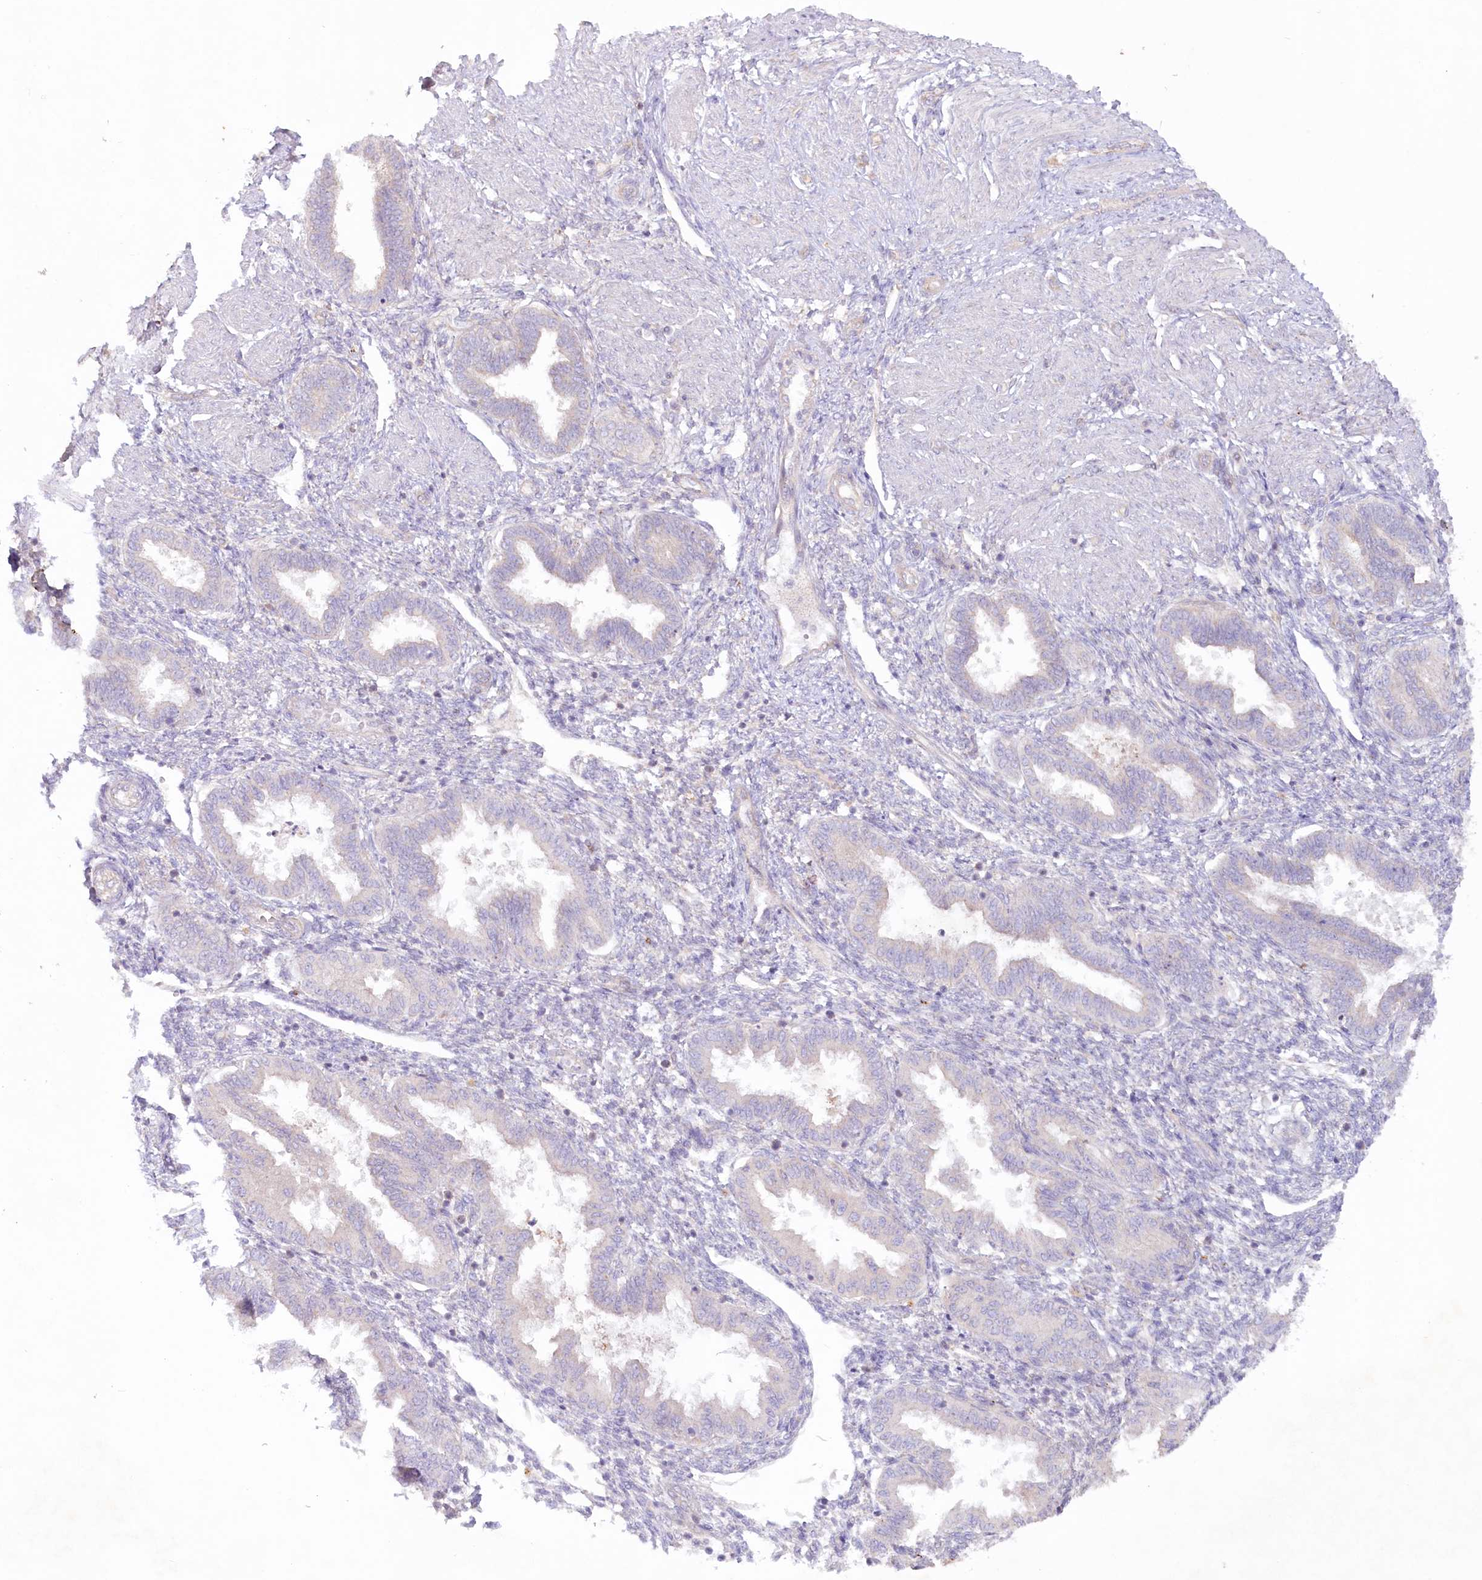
{"staining": {"intensity": "negative", "quantity": "none", "location": "none"}, "tissue": "endometrium", "cell_type": "Cells in endometrial stroma", "image_type": "normal", "snomed": [{"axis": "morphology", "description": "Normal tissue, NOS"}, {"axis": "topography", "description": "Endometrium"}], "caption": "Immunohistochemical staining of normal endometrium demonstrates no significant positivity in cells in endometrial stroma.", "gene": "TNIP1", "patient": {"sex": "female", "age": 33}}